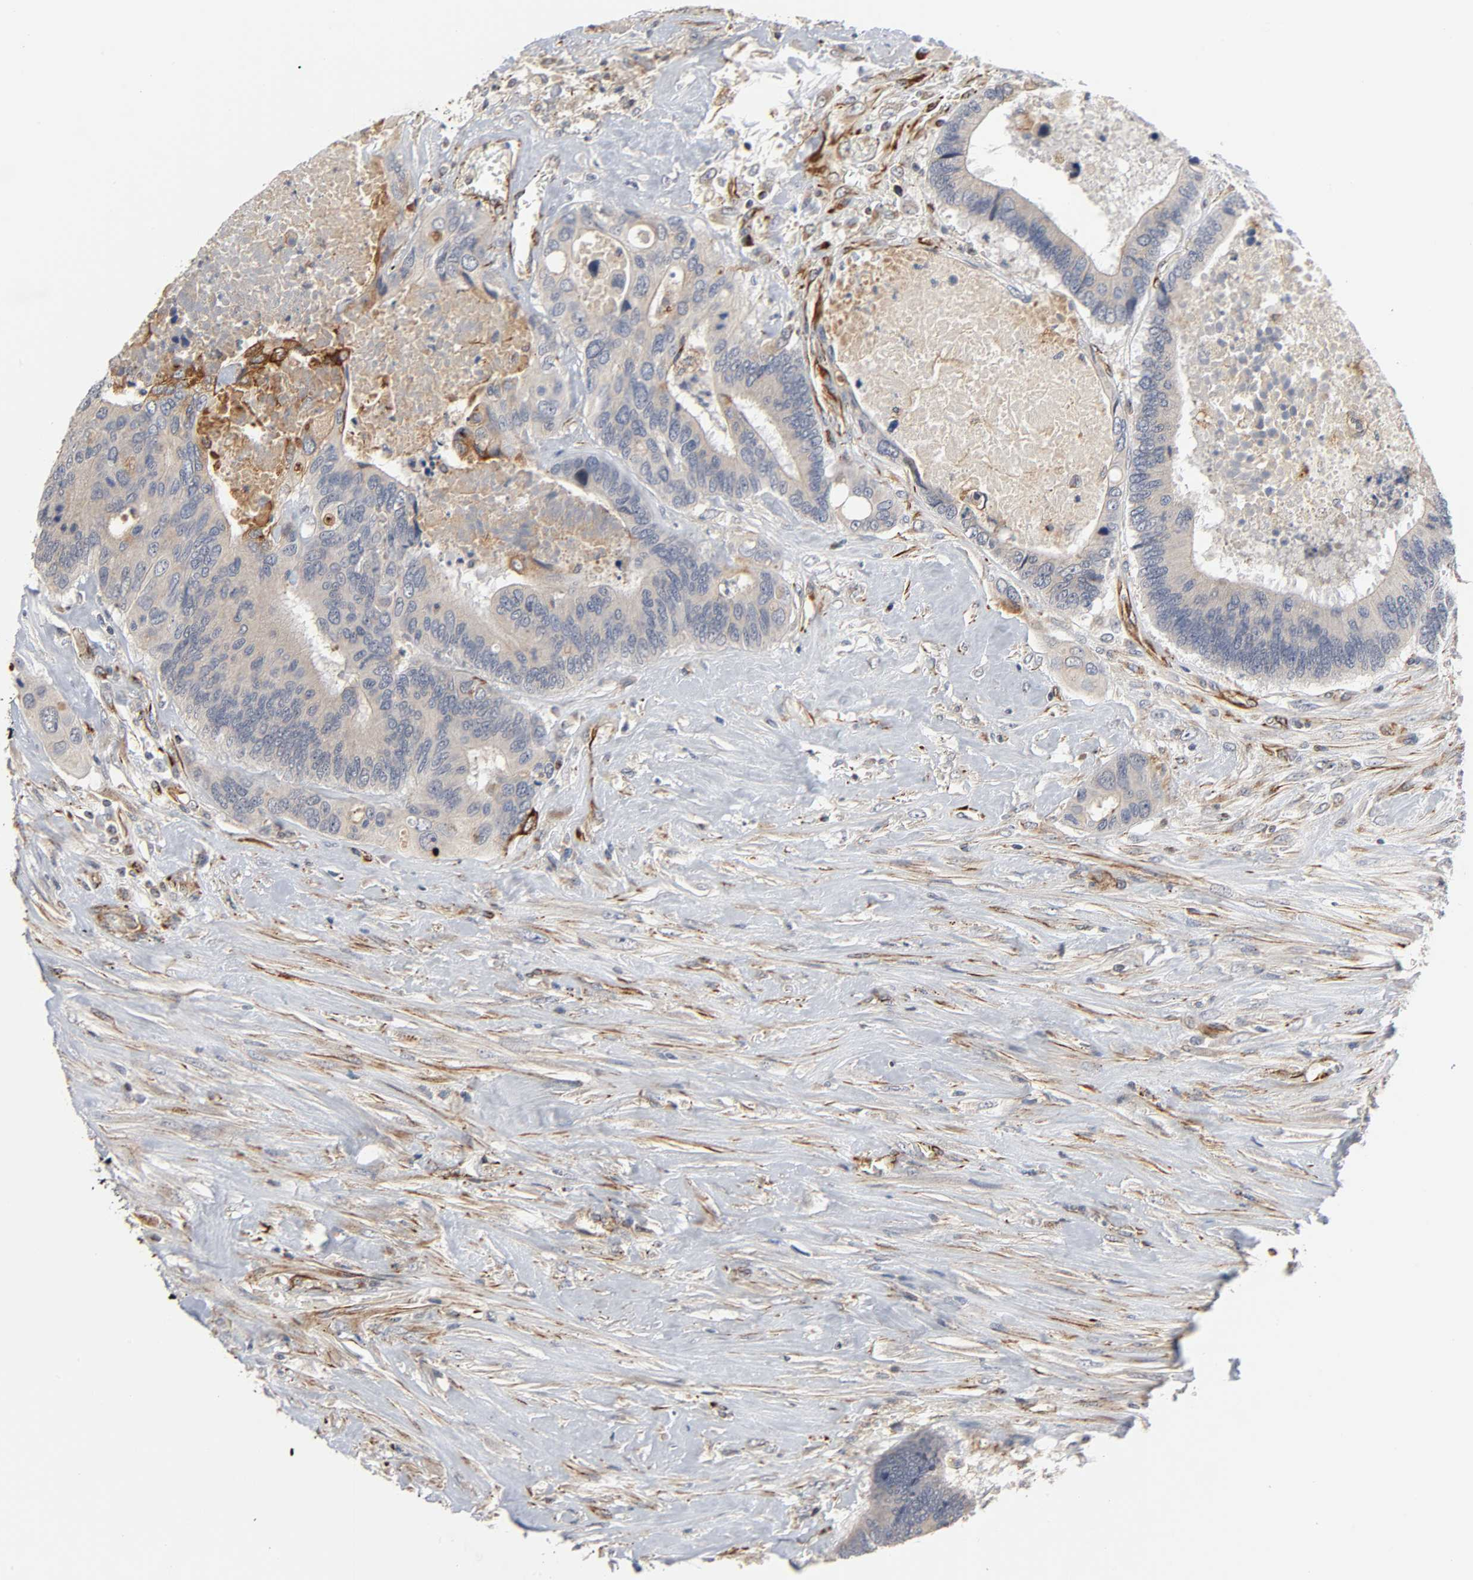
{"staining": {"intensity": "weak", "quantity": ">75%", "location": "cytoplasmic/membranous"}, "tissue": "colorectal cancer", "cell_type": "Tumor cells", "image_type": "cancer", "snomed": [{"axis": "morphology", "description": "Adenocarcinoma, NOS"}, {"axis": "topography", "description": "Rectum"}], "caption": "Tumor cells display low levels of weak cytoplasmic/membranous staining in approximately >75% of cells in human adenocarcinoma (colorectal).", "gene": "REEP6", "patient": {"sex": "male", "age": 55}}